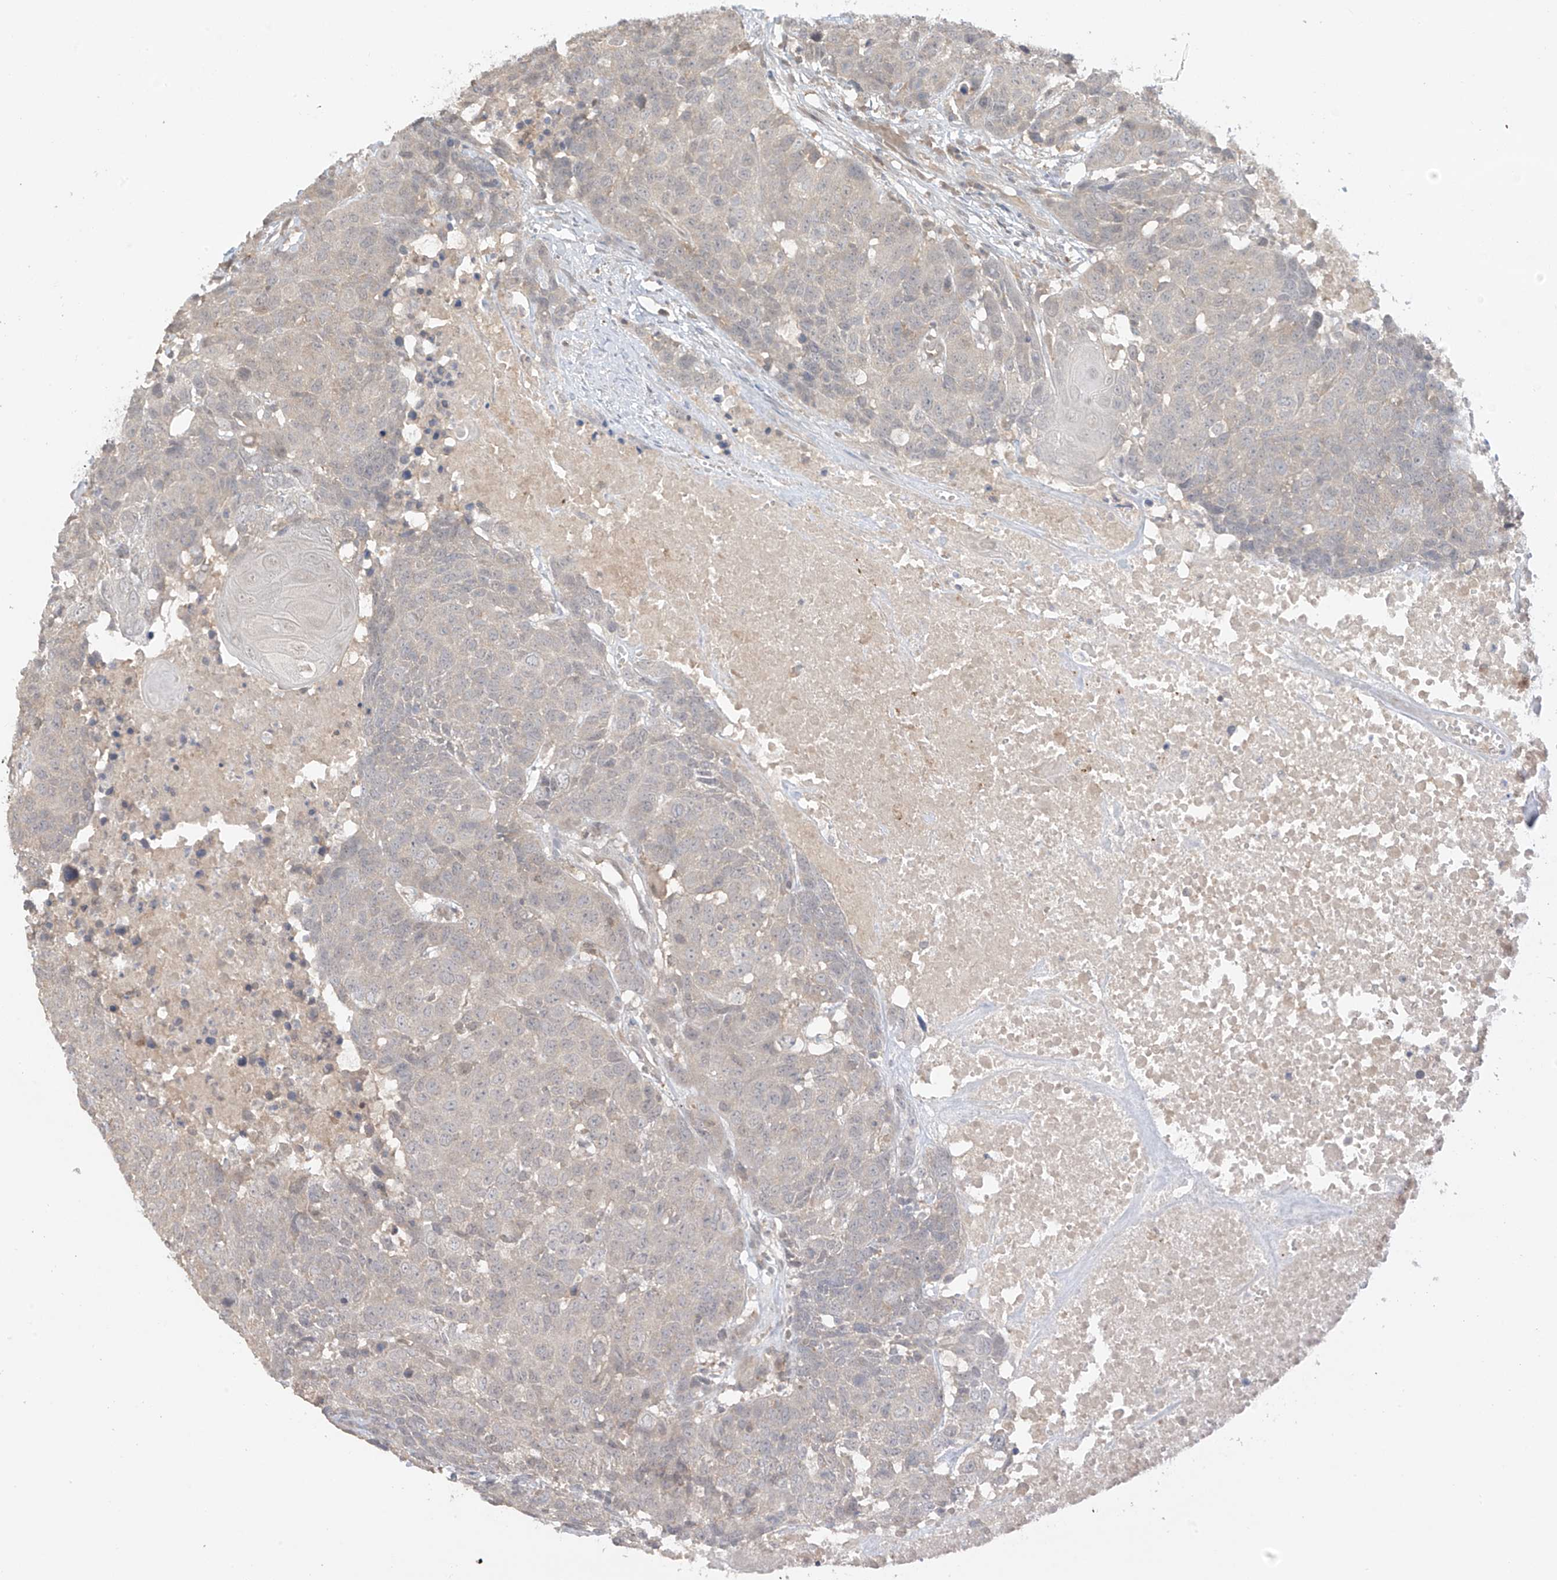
{"staining": {"intensity": "negative", "quantity": "none", "location": "none"}, "tissue": "head and neck cancer", "cell_type": "Tumor cells", "image_type": "cancer", "snomed": [{"axis": "morphology", "description": "Squamous cell carcinoma, NOS"}, {"axis": "topography", "description": "Head-Neck"}], "caption": "IHC image of neoplastic tissue: human head and neck cancer stained with DAB shows no significant protein positivity in tumor cells.", "gene": "ANGEL2", "patient": {"sex": "male", "age": 66}}